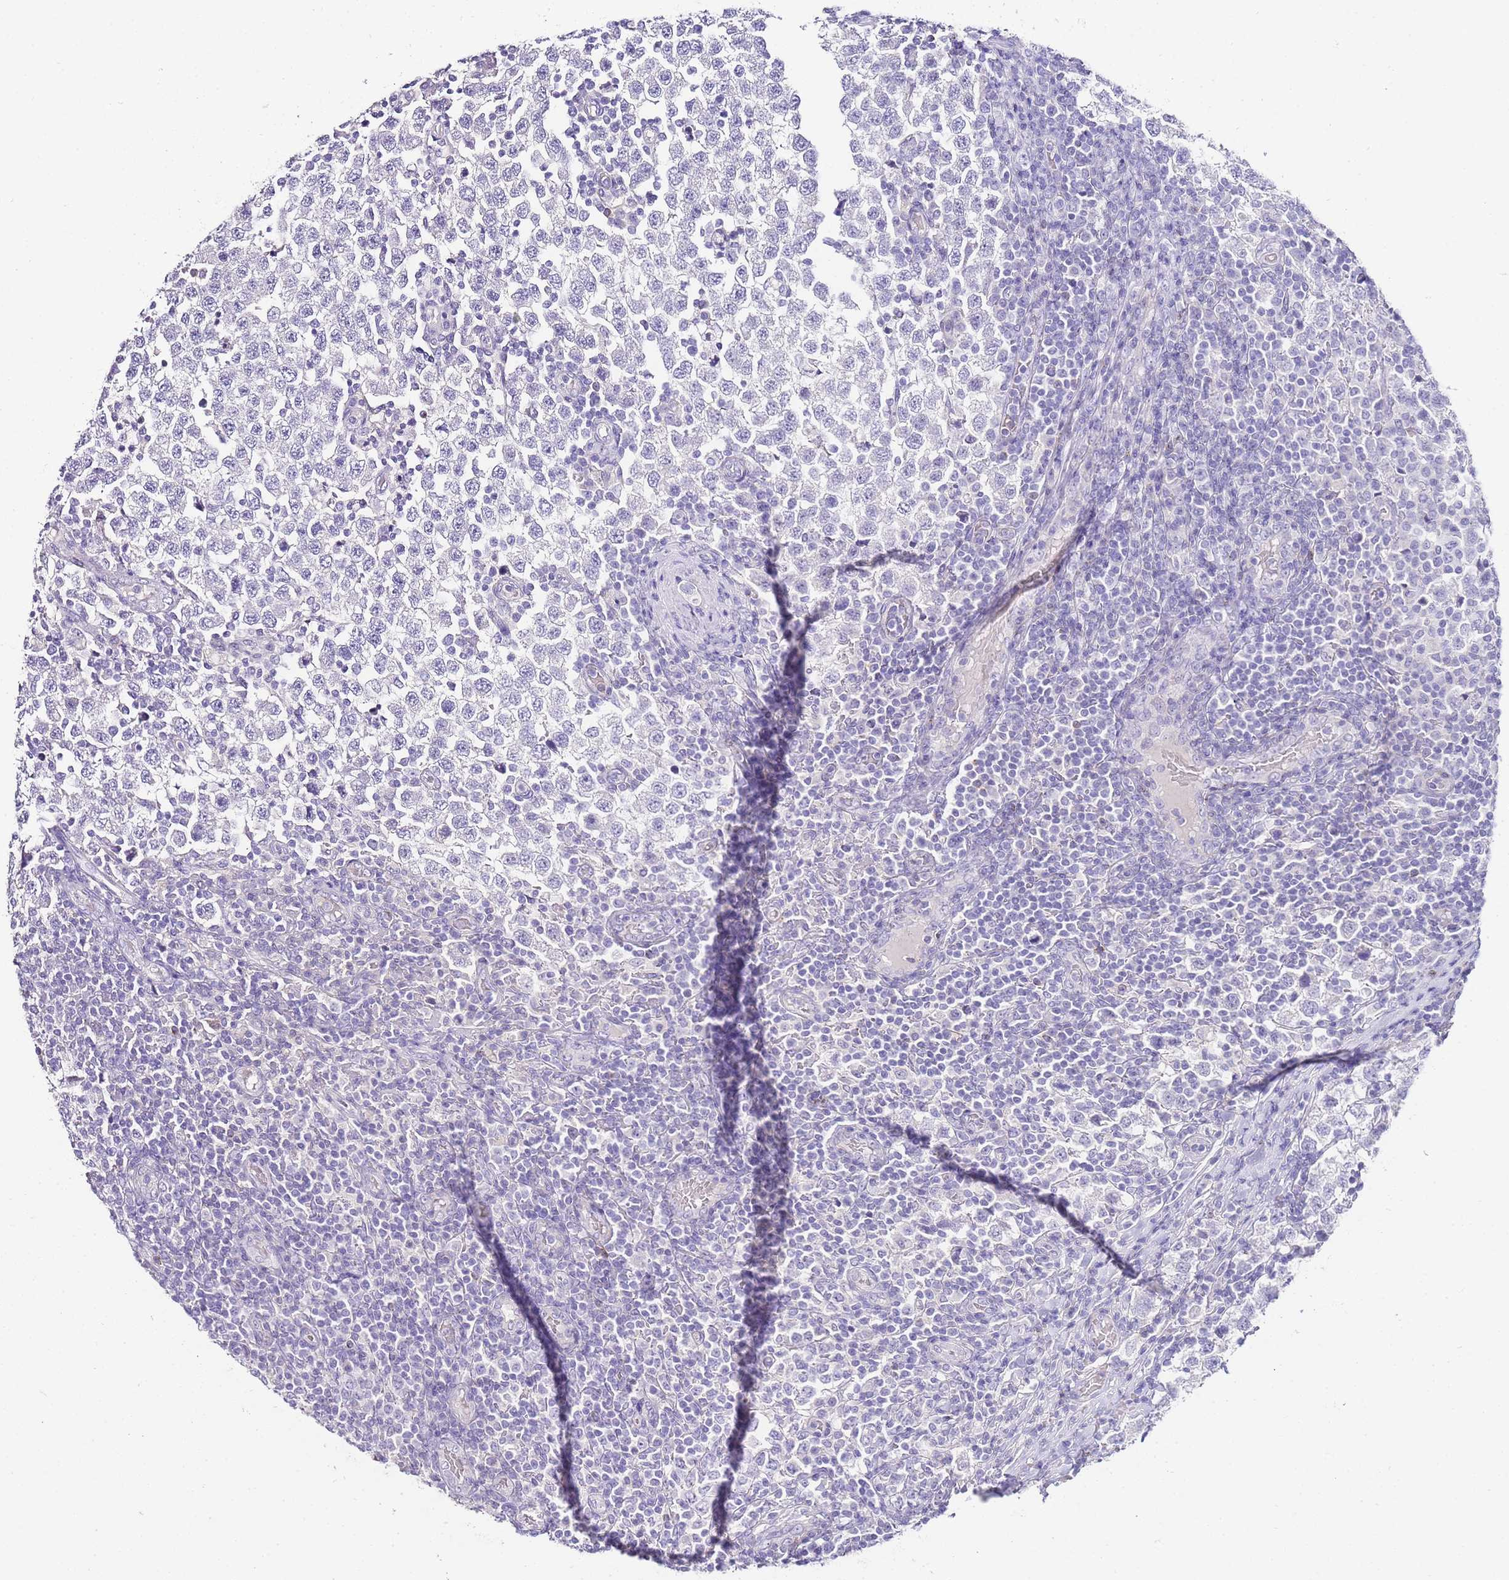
{"staining": {"intensity": "negative", "quantity": "none", "location": "none"}, "tissue": "testis cancer", "cell_type": "Tumor cells", "image_type": "cancer", "snomed": [{"axis": "morphology", "description": "Seminoma, NOS"}, {"axis": "topography", "description": "Testis"}], "caption": "Tumor cells show no significant positivity in seminoma (testis).", "gene": "DPP4", "patient": {"sex": "male", "age": 34}}